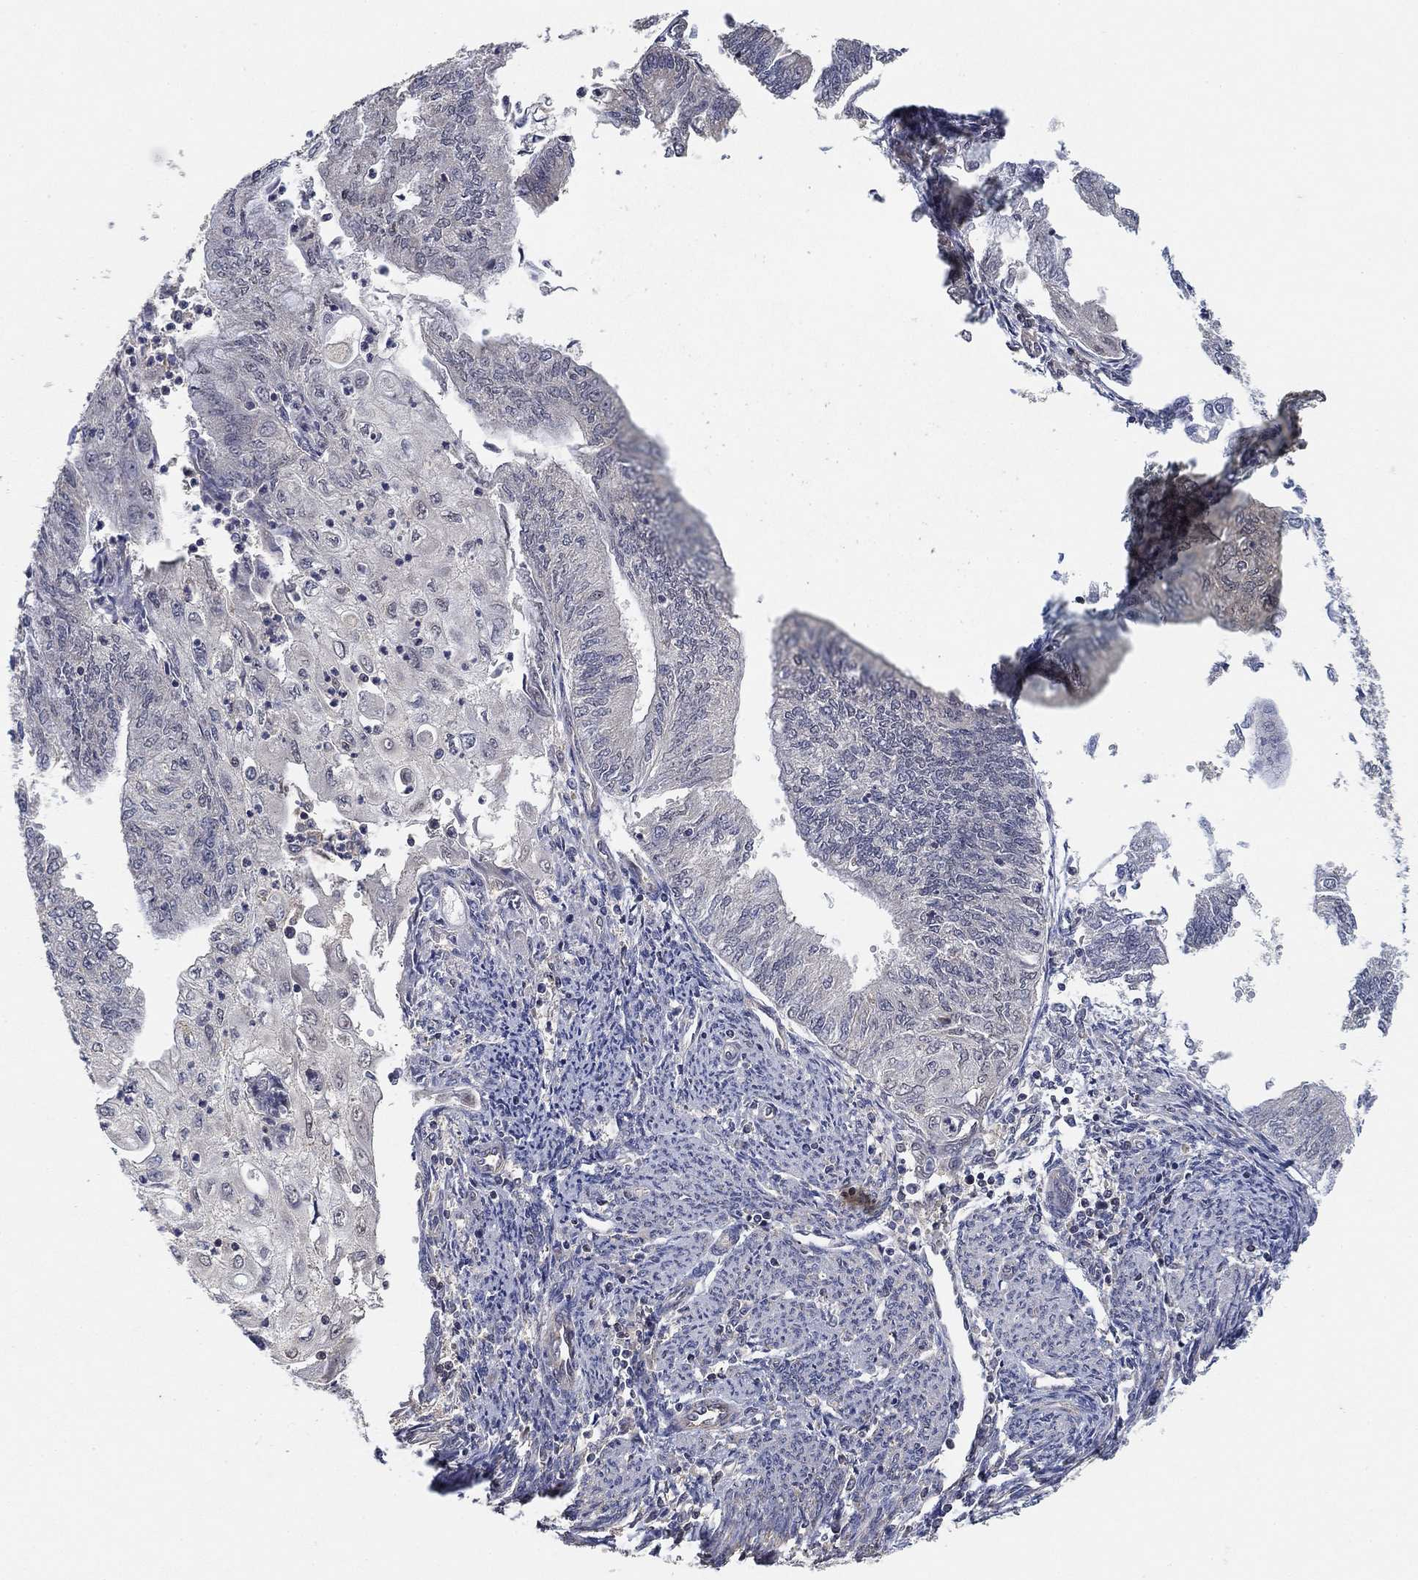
{"staining": {"intensity": "negative", "quantity": "none", "location": "none"}, "tissue": "endometrial cancer", "cell_type": "Tumor cells", "image_type": "cancer", "snomed": [{"axis": "morphology", "description": "Adenocarcinoma, NOS"}, {"axis": "topography", "description": "Endometrium"}], "caption": "This is an immunohistochemistry photomicrograph of endometrial adenocarcinoma. There is no expression in tumor cells.", "gene": "CCDC43", "patient": {"sex": "female", "age": 59}}